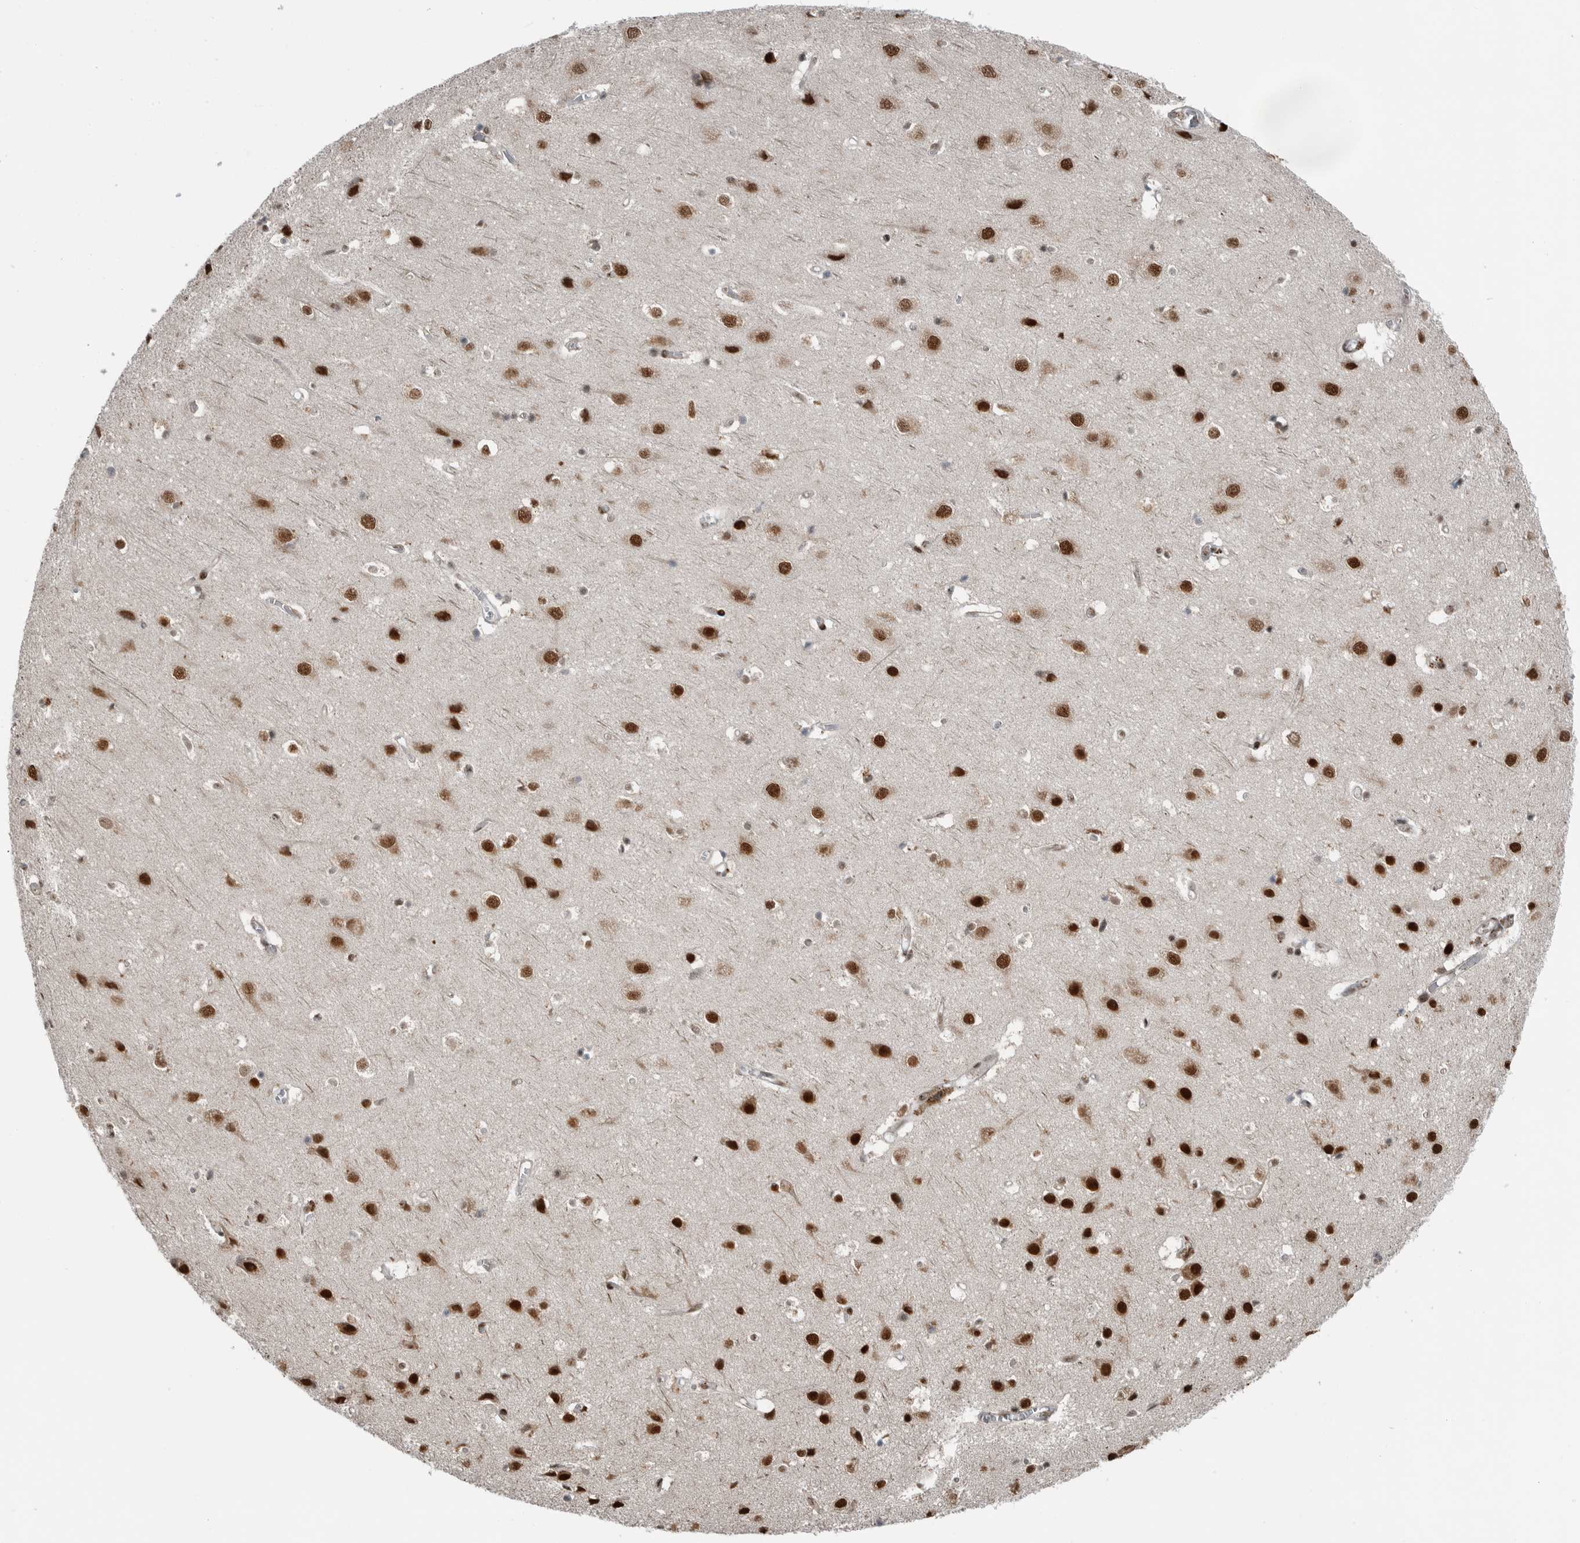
{"staining": {"intensity": "negative", "quantity": "none", "location": "none"}, "tissue": "cerebral cortex", "cell_type": "Endothelial cells", "image_type": "normal", "snomed": [{"axis": "morphology", "description": "Normal tissue, NOS"}, {"axis": "topography", "description": "Cerebral cortex"}], "caption": "Immunohistochemistry histopathology image of unremarkable cerebral cortex: cerebral cortex stained with DAB demonstrates no significant protein positivity in endothelial cells.", "gene": "BLZF1", "patient": {"sex": "male", "age": 54}}